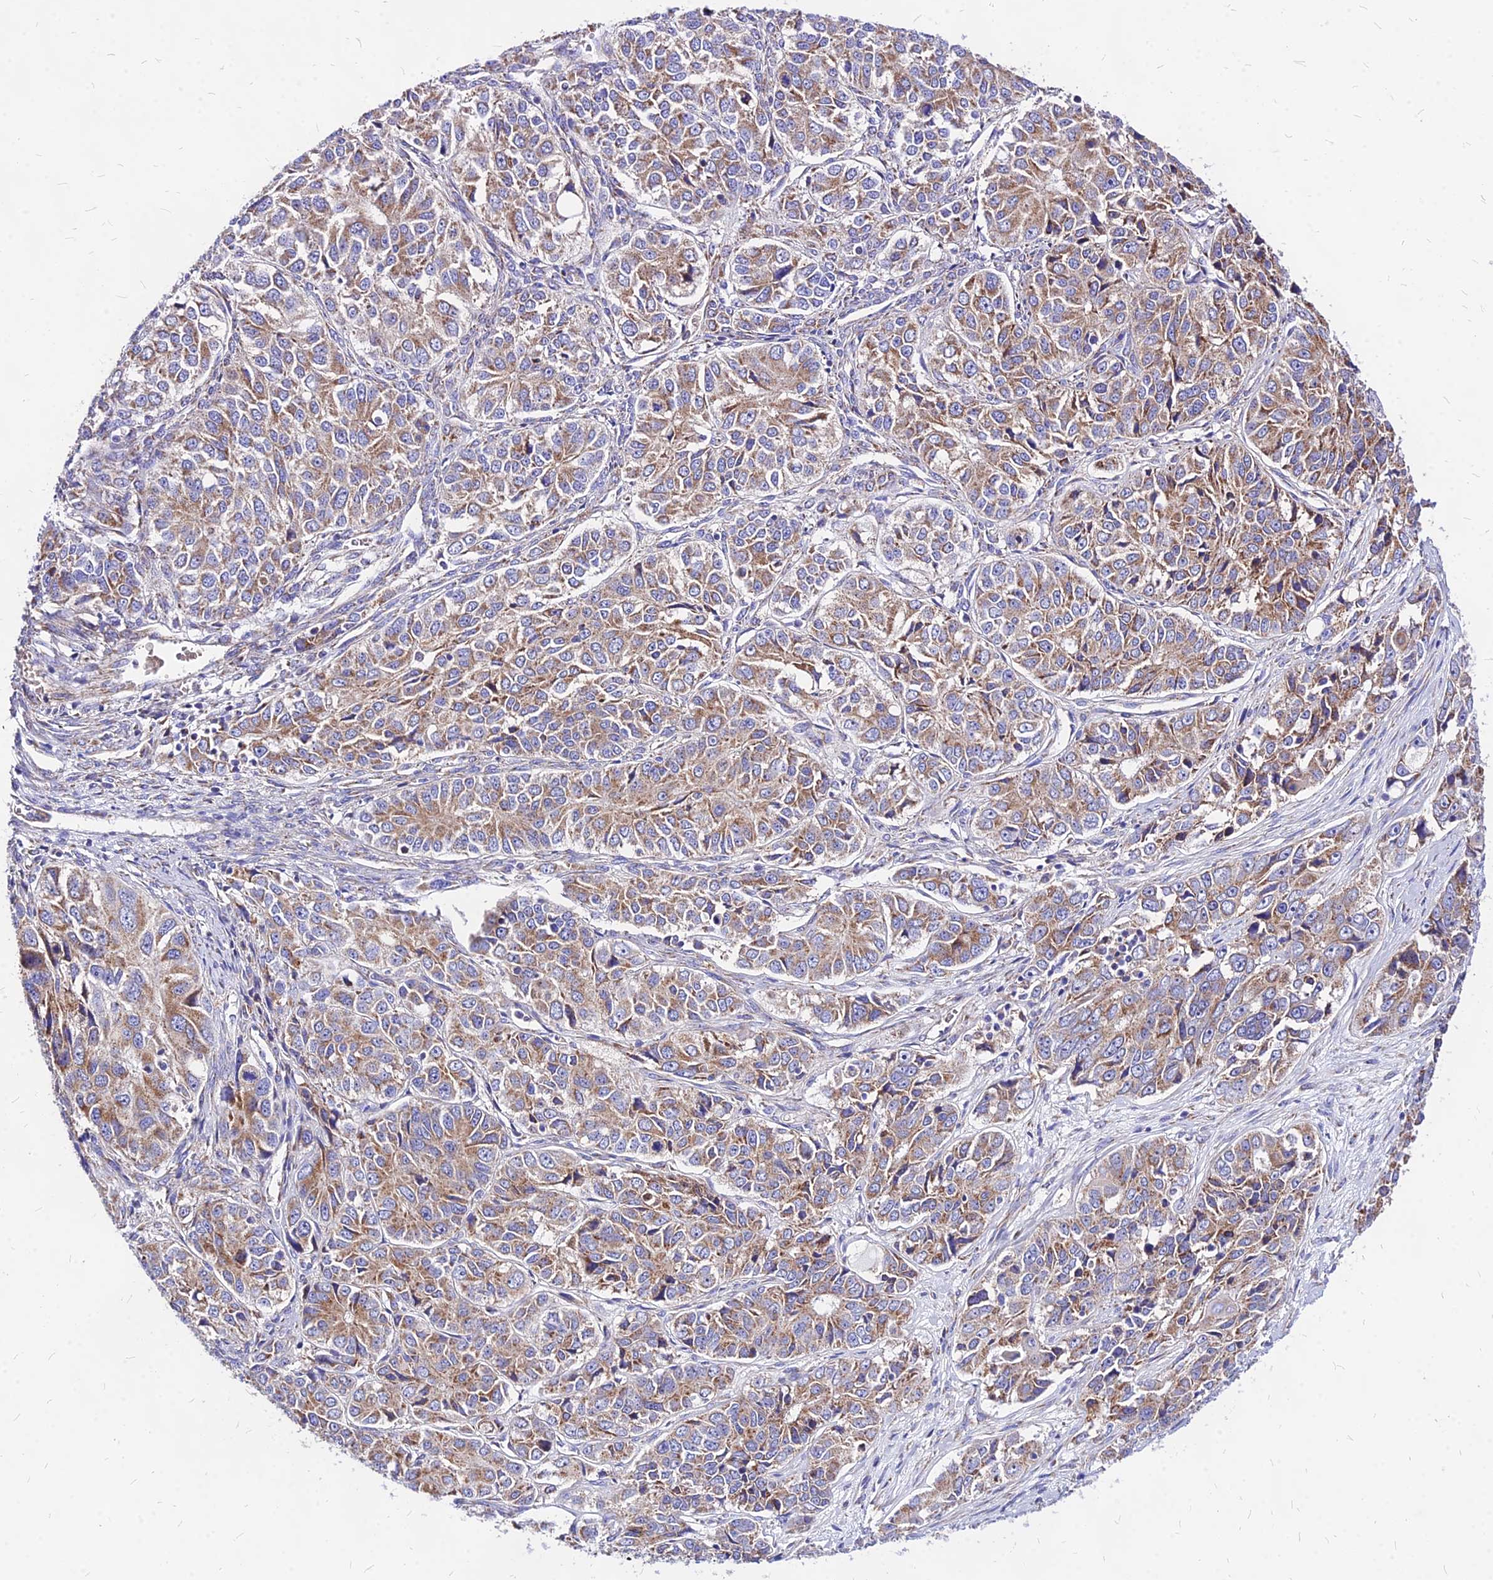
{"staining": {"intensity": "moderate", "quantity": ">75%", "location": "cytoplasmic/membranous"}, "tissue": "ovarian cancer", "cell_type": "Tumor cells", "image_type": "cancer", "snomed": [{"axis": "morphology", "description": "Carcinoma, endometroid"}, {"axis": "topography", "description": "Ovary"}], "caption": "Tumor cells exhibit moderate cytoplasmic/membranous staining in approximately >75% of cells in ovarian endometroid carcinoma.", "gene": "MRPL3", "patient": {"sex": "female", "age": 51}}